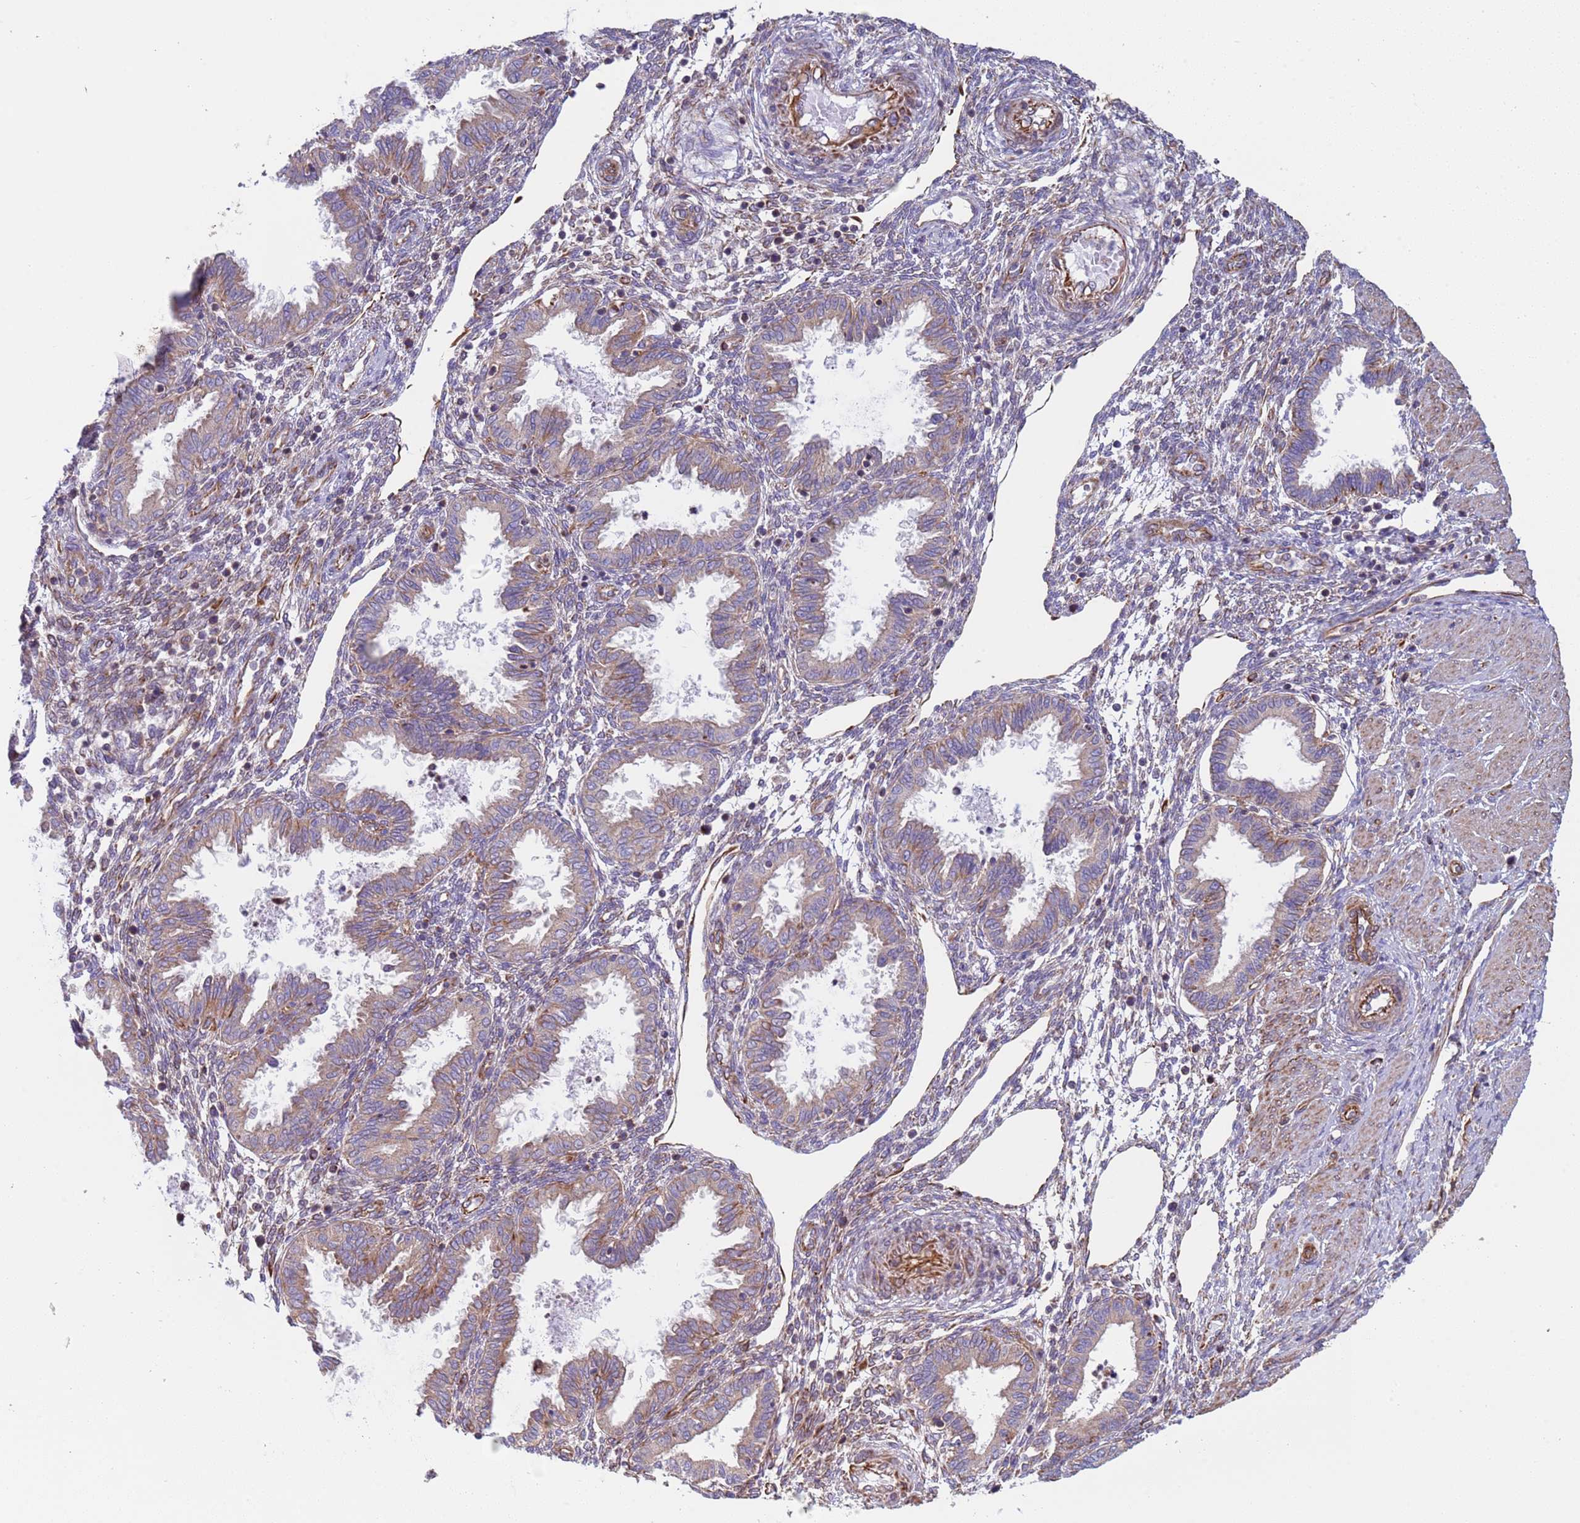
{"staining": {"intensity": "weak", "quantity": "25%-75%", "location": "cytoplasmic/membranous"}, "tissue": "endometrium", "cell_type": "Cells in endometrial stroma", "image_type": "normal", "snomed": [{"axis": "morphology", "description": "Normal tissue, NOS"}, {"axis": "topography", "description": "Endometrium"}], "caption": "High-magnification brightfield microscopy of unremarkable endometrium stained with DAB (3,3'-diaminobenzidine) (brown) and counterstained with hematoxylin (blue). cells in endometrial stroma exhibit weak cytoplasmic/membranous expression is appreciated in approximately25%-75% of cells.", "gene": "NUDT12", "patient": {"sex": "female", "age": 33}}